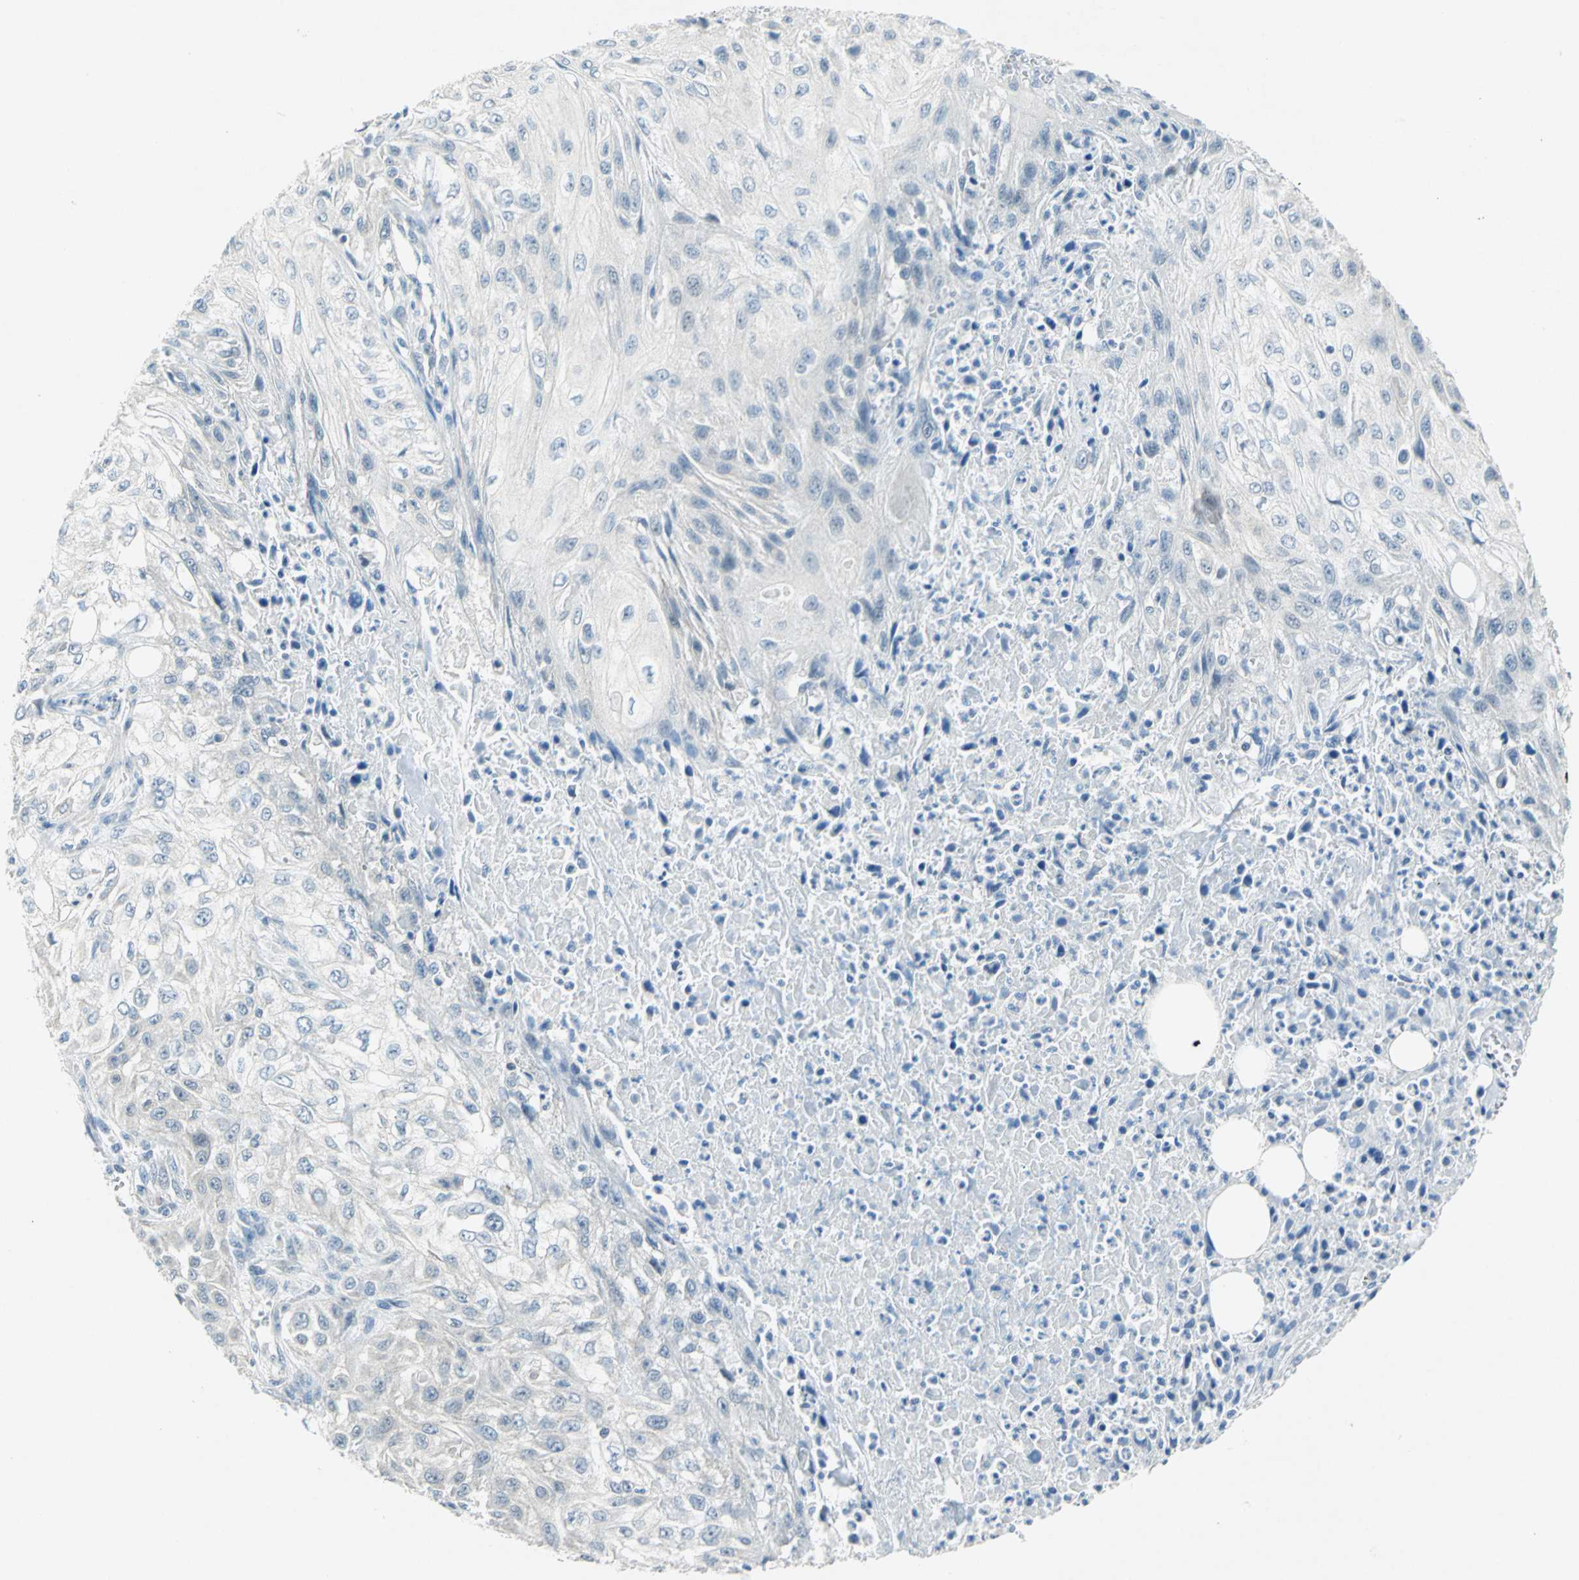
{"staining": {"intensity": "negative", "quantity": "none", "location": "none"}, "tissue": "skin cancer", "cell_type": "Tumor cells", "image_type": "cancer", "snomed": [{"axis": "morphology", "description": "Squamous cell carcinoma, NOS"}, {"axis": "topography", "description": "Skin"}], "caption": "DAB (3,3'-diaminobenzidine) immunohistochemical staining of human squamous cell carcinoma (skin) reveals no significant staining in tumor cells.", "gene": "PIN1", "patient": {"sex": "male", "age": 75}}